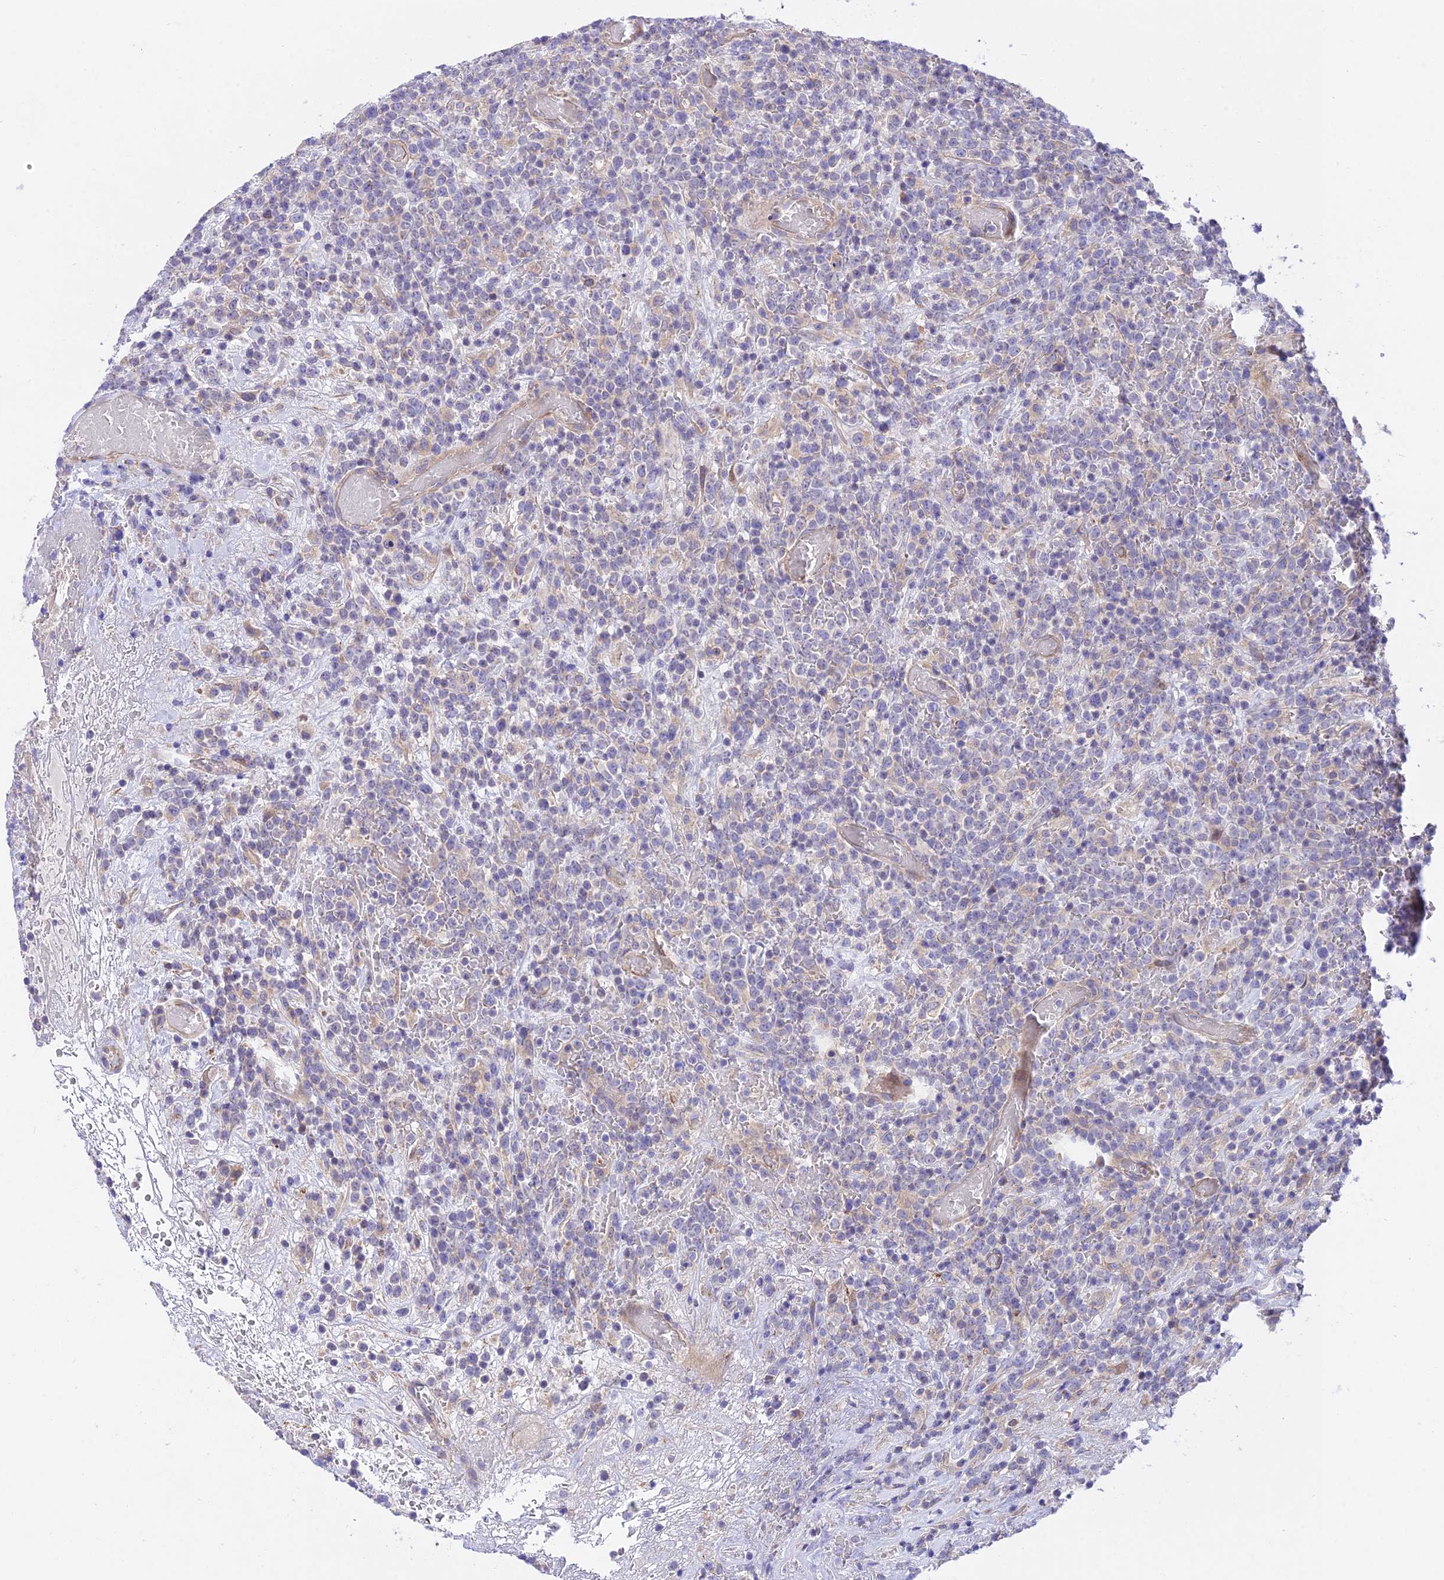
{"staining": {"intensity": "negative", "quantity": "none", "location": "none"}, "tissue": "lymphoma", "cell_type": "Tumor cells", "image_type": "cancer", "snomed": [{"axis": "morphology", "description": "Malignant lymphoma, non-Hodgkin's type, High grade"}, {"axis": "topography", "description": "Colon"}], "caption": "The immunohistochemistry (IHC) micrograph has no significant positivity in tumor cells of high-grade malignant lymphoma, non-Hodgkin's type tissue.", "gene": "TRIM43B", "patient": {"sex": "female", "age": 53}}